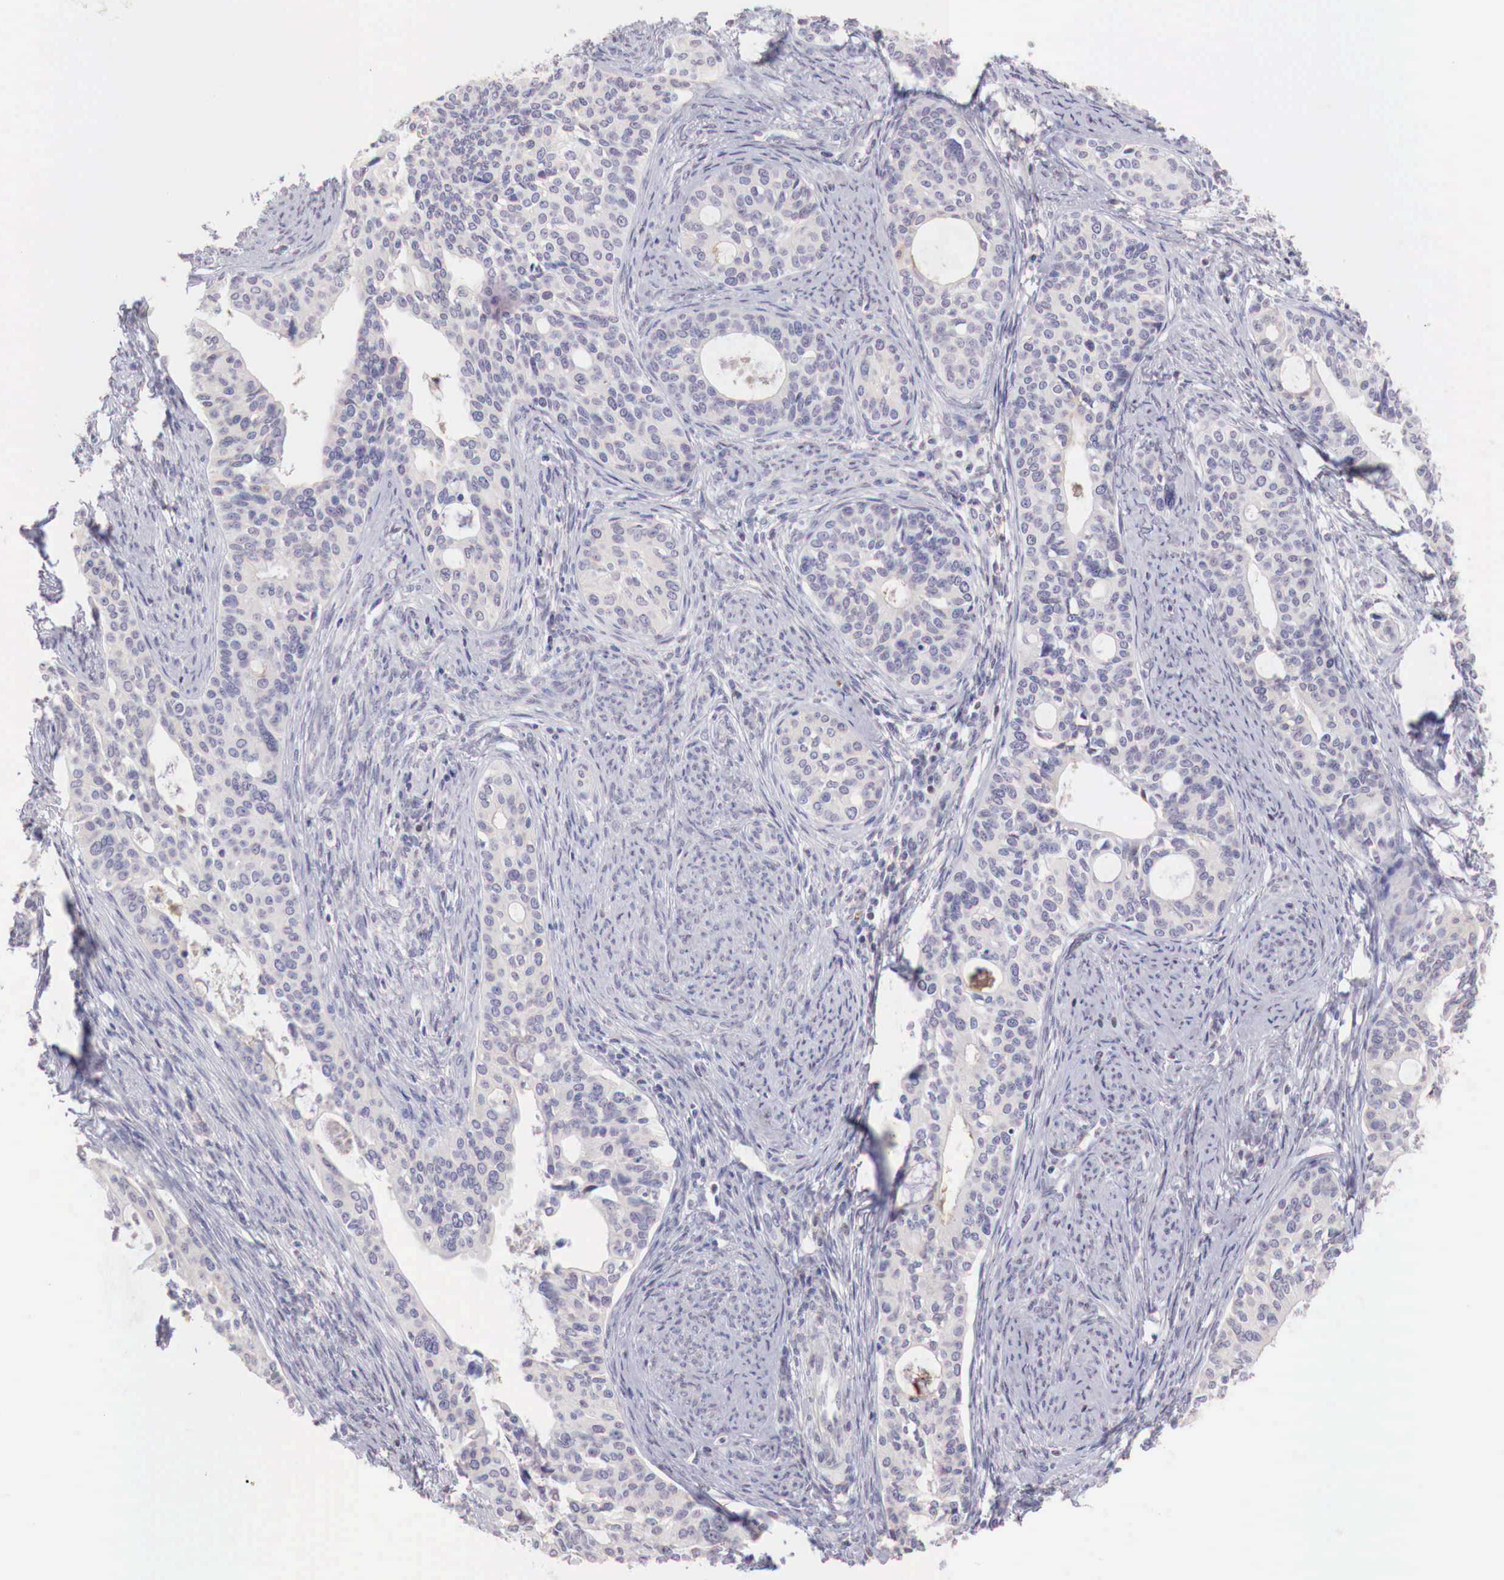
{"staining": {"intensity": "negative", "quantity": "none", "location": "none"}, "tissue": "cervical cancer", "cell_type": "Tumor cells", "image_type": "cancer", "snomed": [{"axis": "morphology", "description": "Squamous cell carcinoma, NOS"}, {"axis": "topography", "description": "Cervix"}], "caption": "High magnification brightfield microscopy of cervical cancer (squamous cell carcinoma) stained with DAB (3,3'-diaminobenzidine) (brown) and counterstained with hematoxylin (blue): tumor cells show no significant expression. (DAB IHC with hematoxylin counter stain).", "gene": "XPNPEP2", "patient": {"sex": "female", "age": 34}}